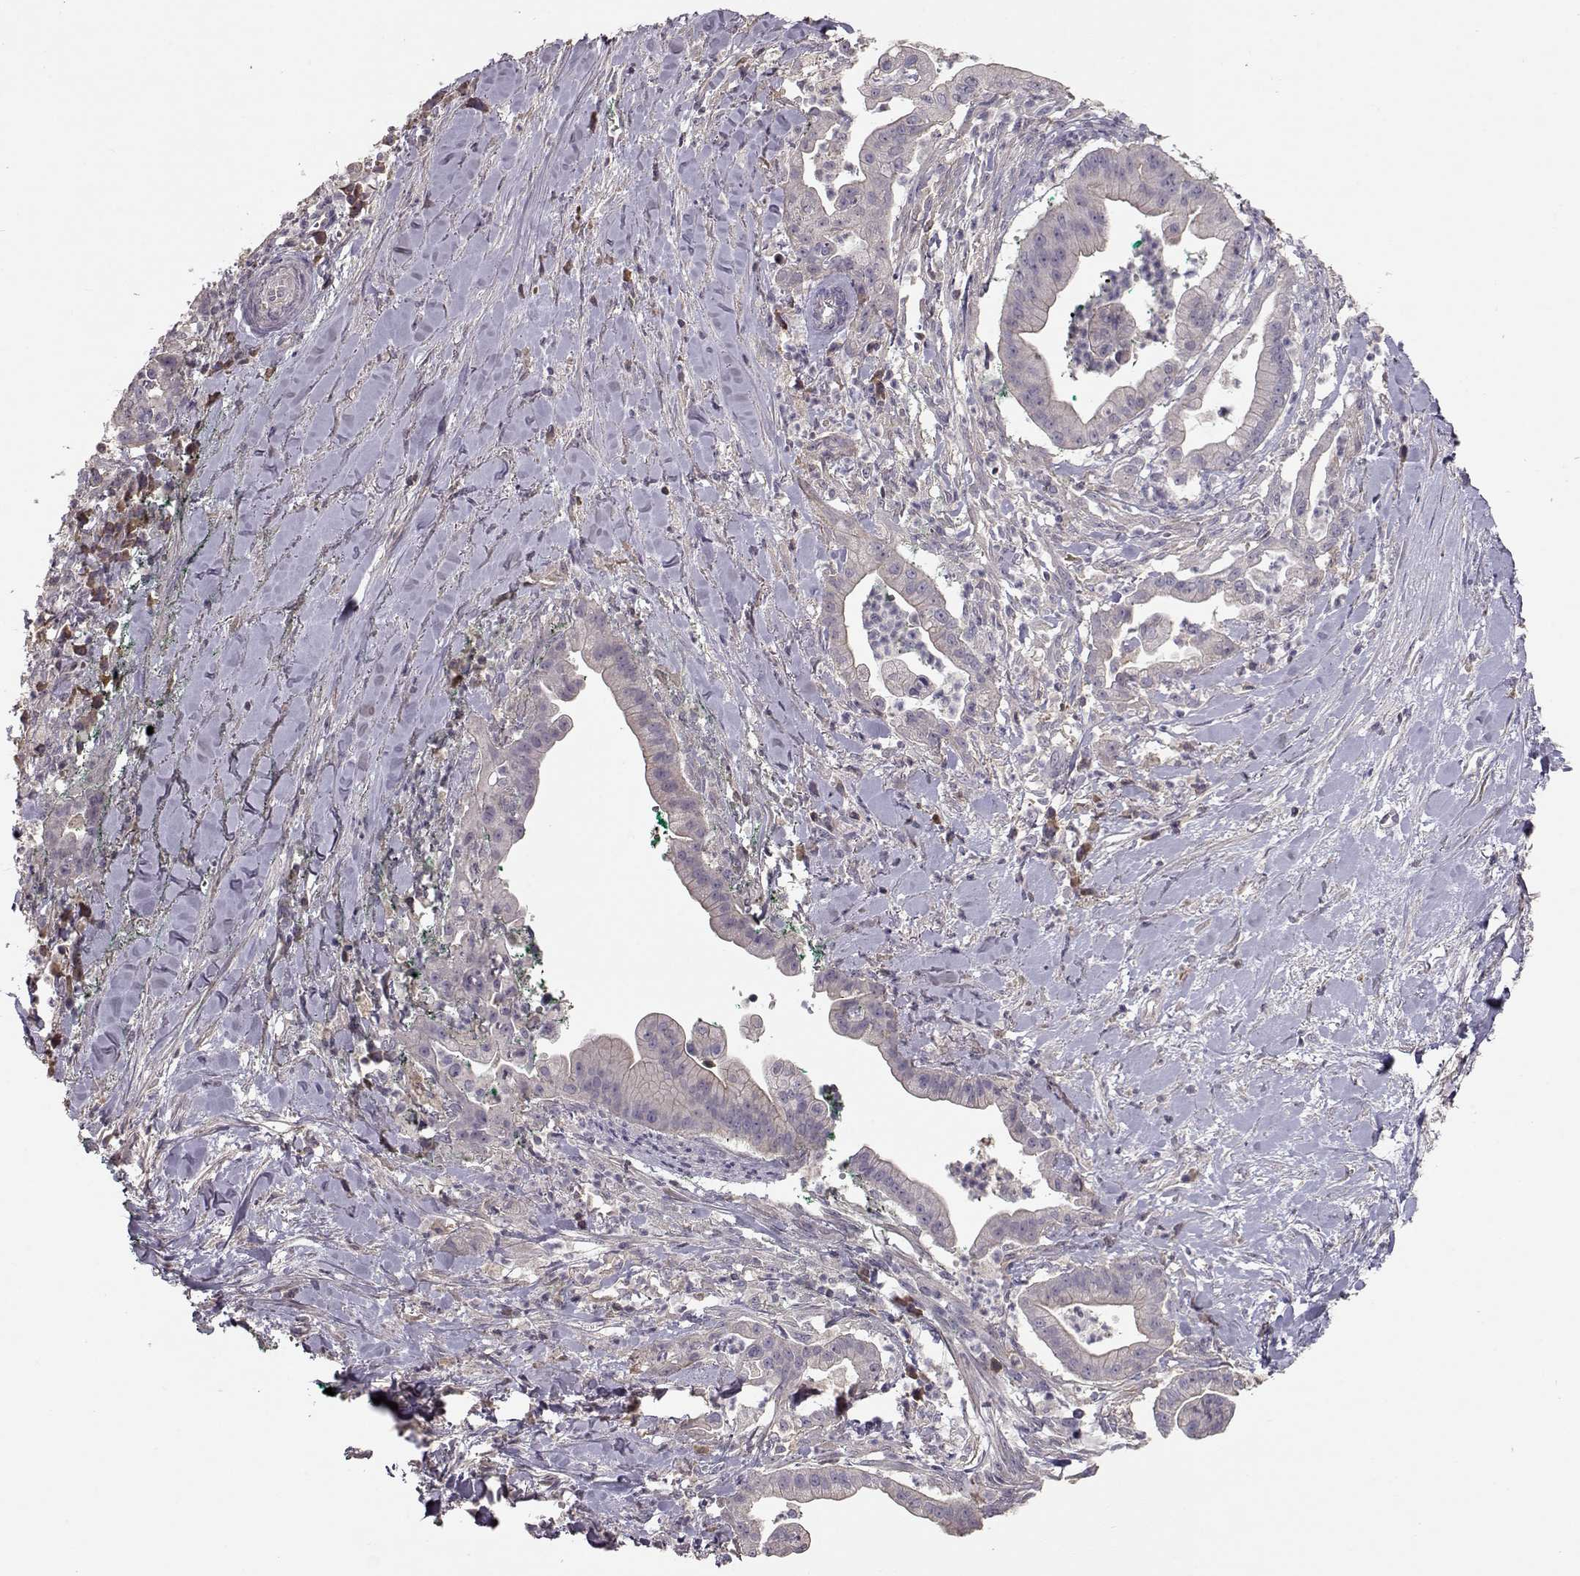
{"staining": {"intensity": "negative", "quantity": "none", "location": "none"}, "tissue": "pancreatic cancer", "cell_type": "Tumor cells", "image_type": "cancer", "snomed": [{"axis": "morphology", "description": "Normal tissue, NOS"}, {"axis": "morphology", "description": "Adenocarcinoma, NOS"}, {"axis": "topography", "description": "Lymph node"}, {"axis": "topography", "description": "Pancreas"}], "caption": "High magnification brightfield microscopy of pancreatic cancer (adenocarcinoma) stained with DAB (brown) and counterstained with hematoxylin (blue): tumor cells show no significant staining.", "gene": "PMCH", "patient": {"sex": "female", "age": 58}}